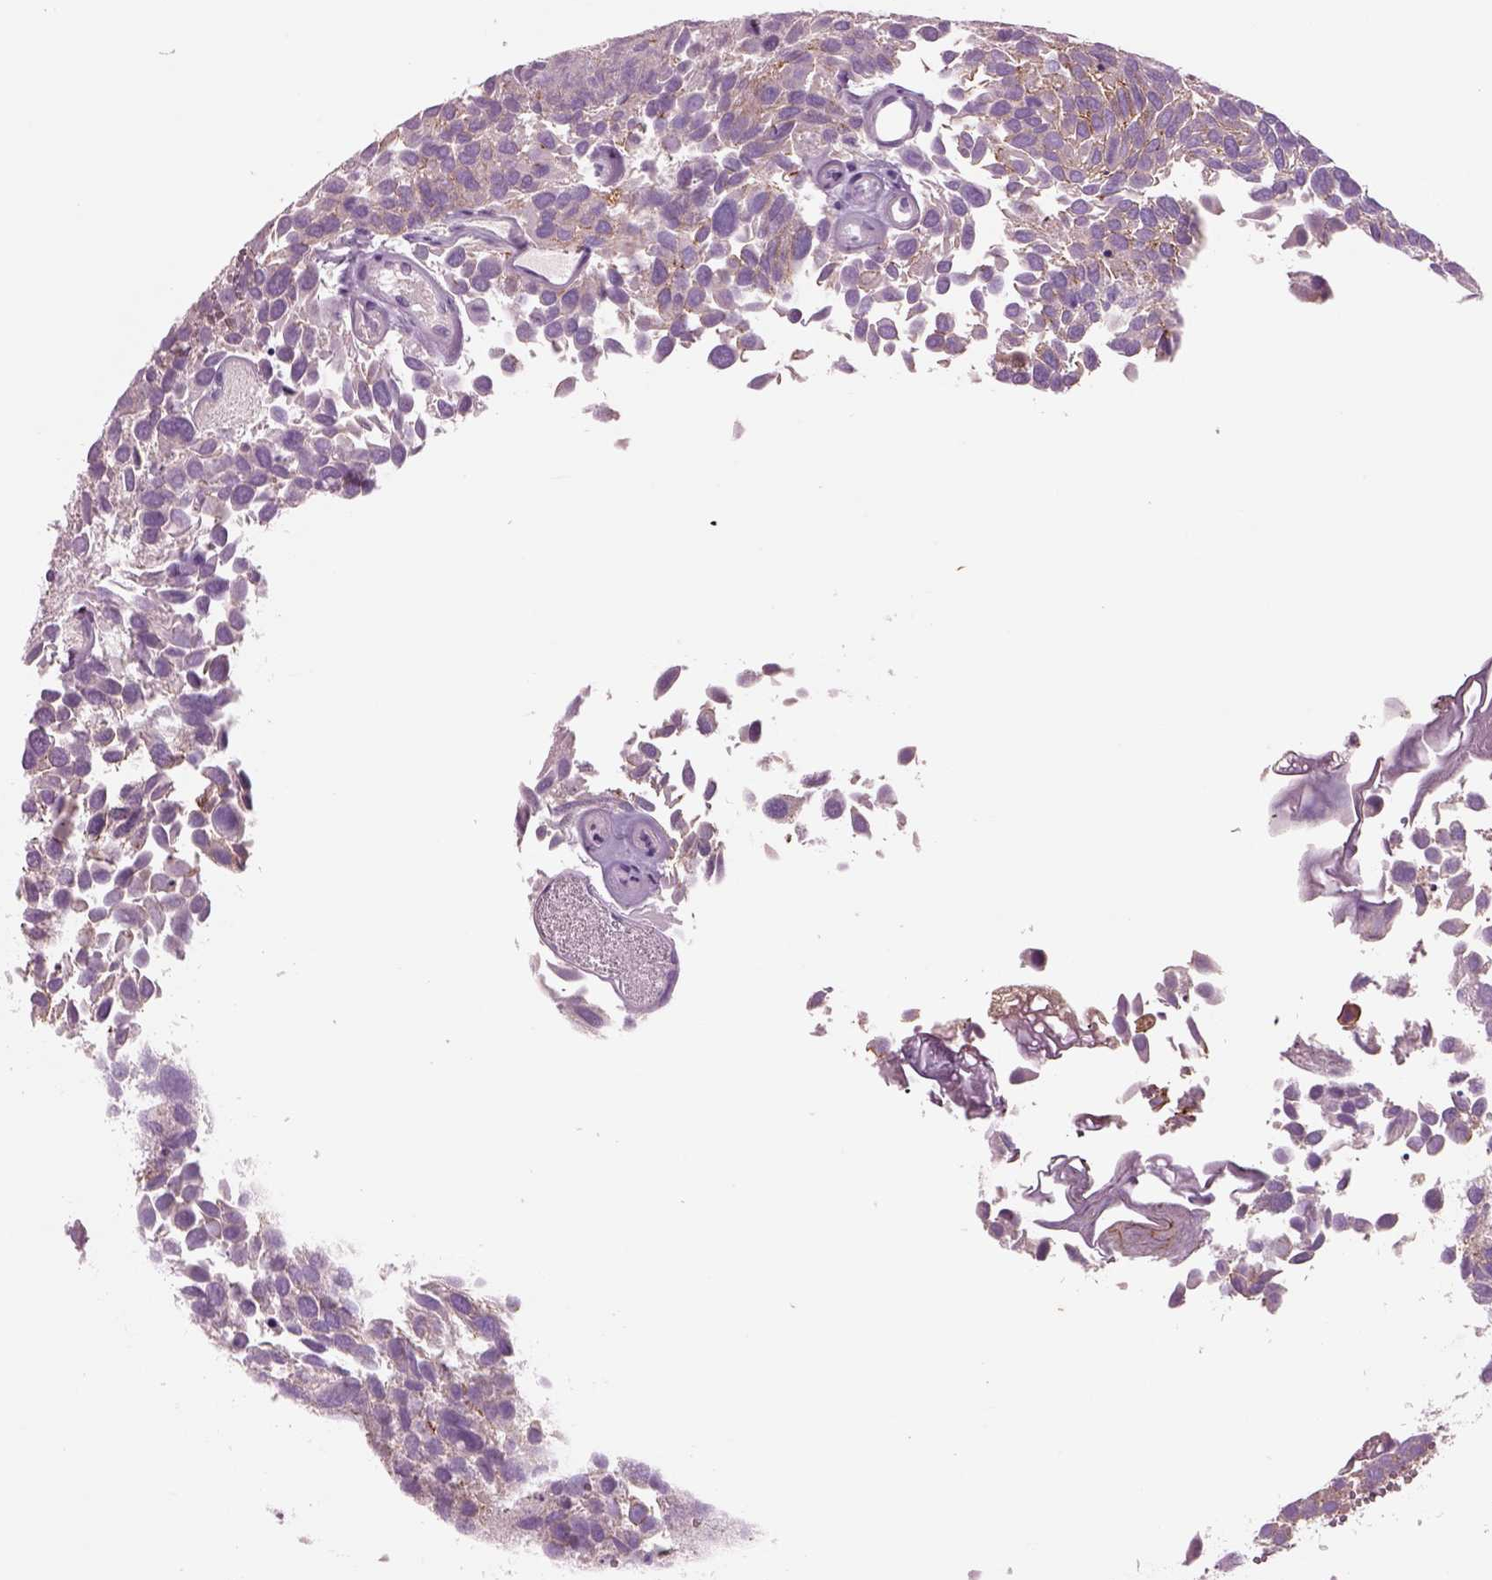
{"staining": {"intensity": "negative", "quantity": "none", "location": "none"}, "tissue": "urothelial cancer", "cell_type": "Tumor cells", "image_type": "cancer", "snomed": [{"axis": "morphology", "description": "Urothelial carcinoma, Low grade"}, {"axis": "topography", "description": "Urinary bladder"}], "caption": "A photomicrograph of low-grade urothelial carcinoma stained for a protein demonstrates no brown staining in tumor cells.", "gene": "PLPP7", "patient": {"sex": "female", "age": 69}}